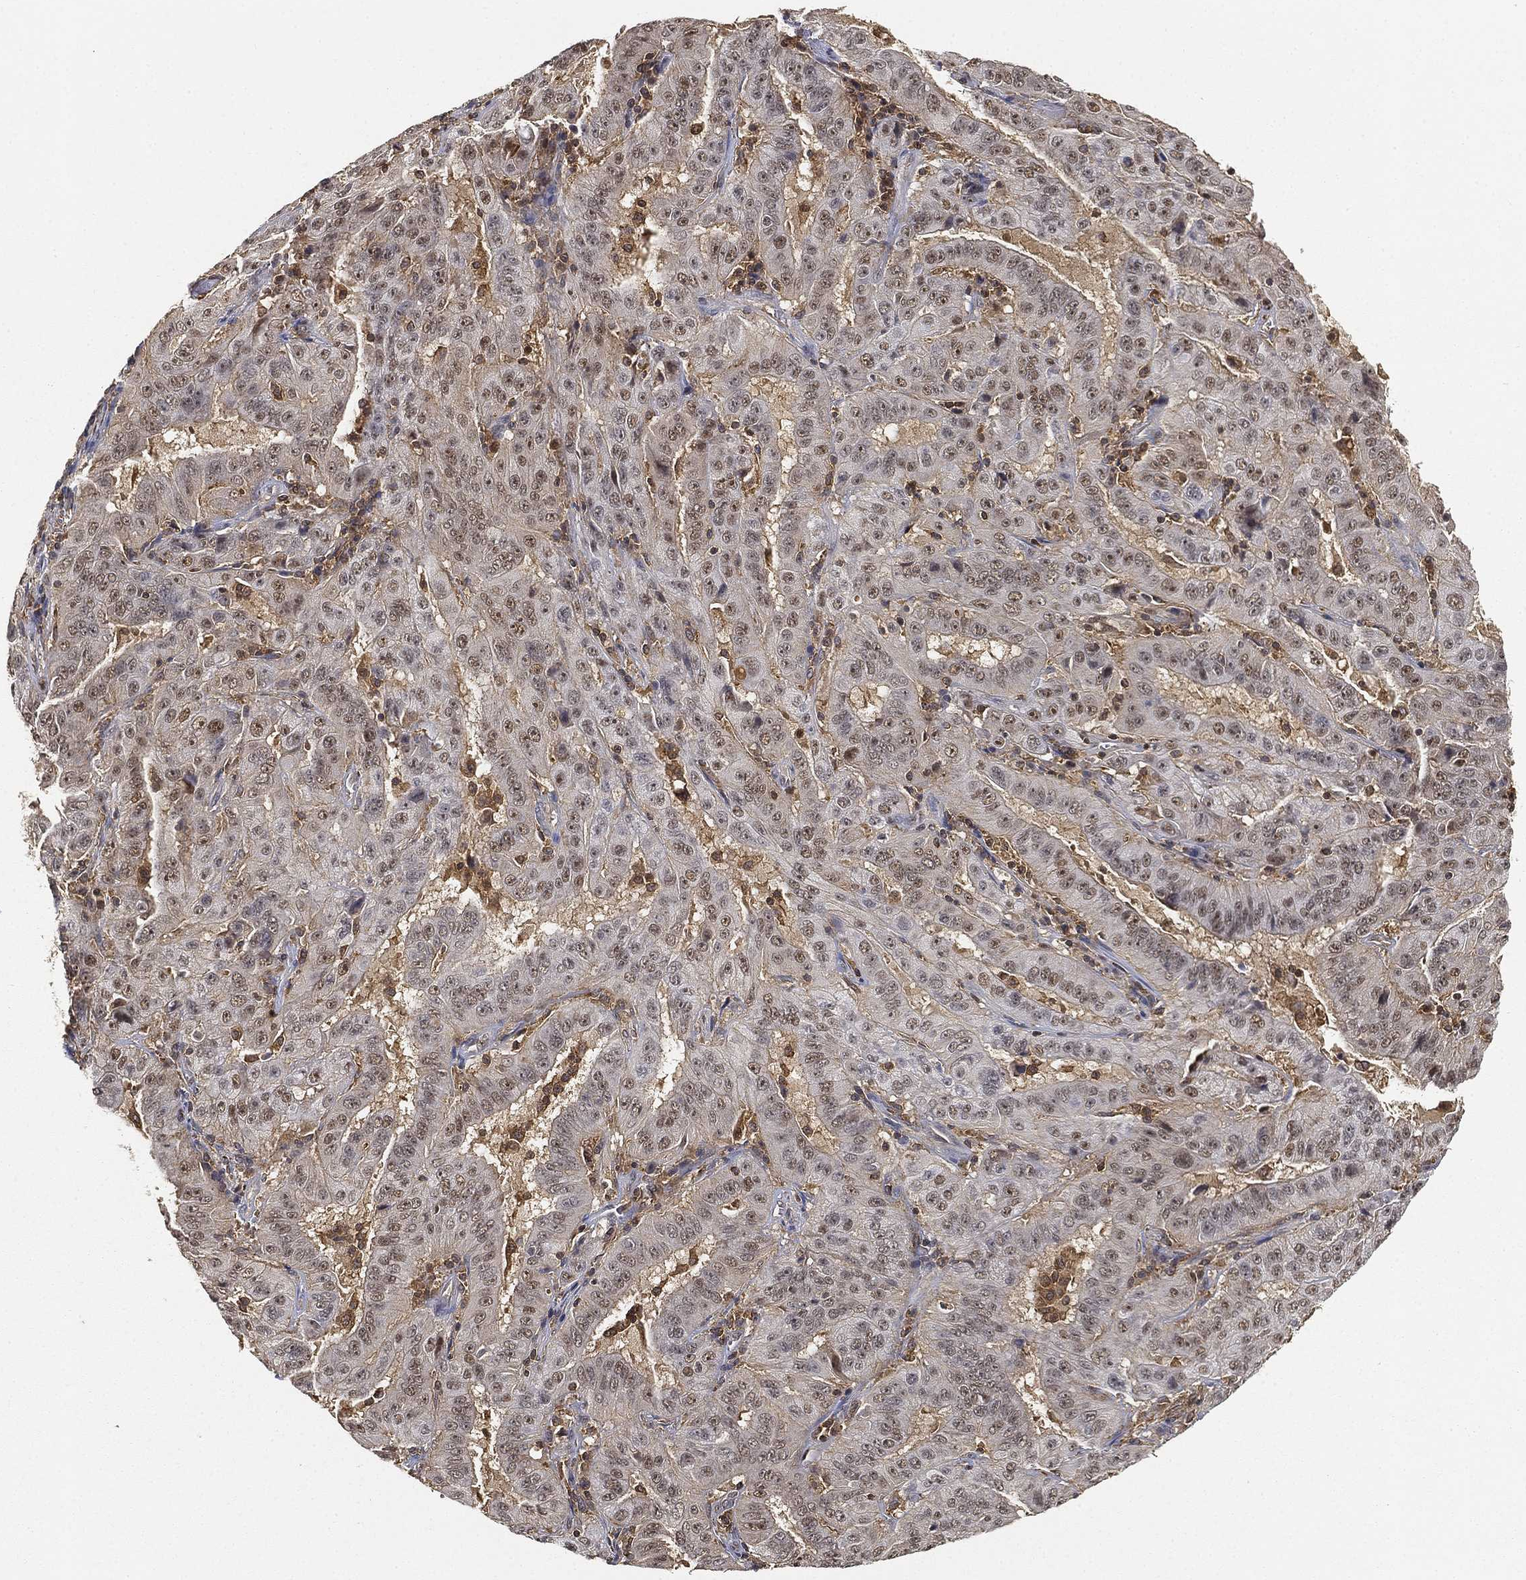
{"staining": {"intensity": "negative", "quantity": "none", "location": "none"}, "tissue": "pancreatic cancer", "cell_type": "Tumor cells", "image_type": "cancer", "snomed": [{"axis": "morphology", "description": "Adenocarcinoma, NOS"}, {"axis": "topography", "description": "Pancreas"}], "caption": "High power microscopy photomicrograph of an IHC micrograph of pancreatic cancer (adenocarcinoma), revealing no significant staining in tumor cells.", "gene": "WDR26", "patient": {"sex": "male", "age": 63}}